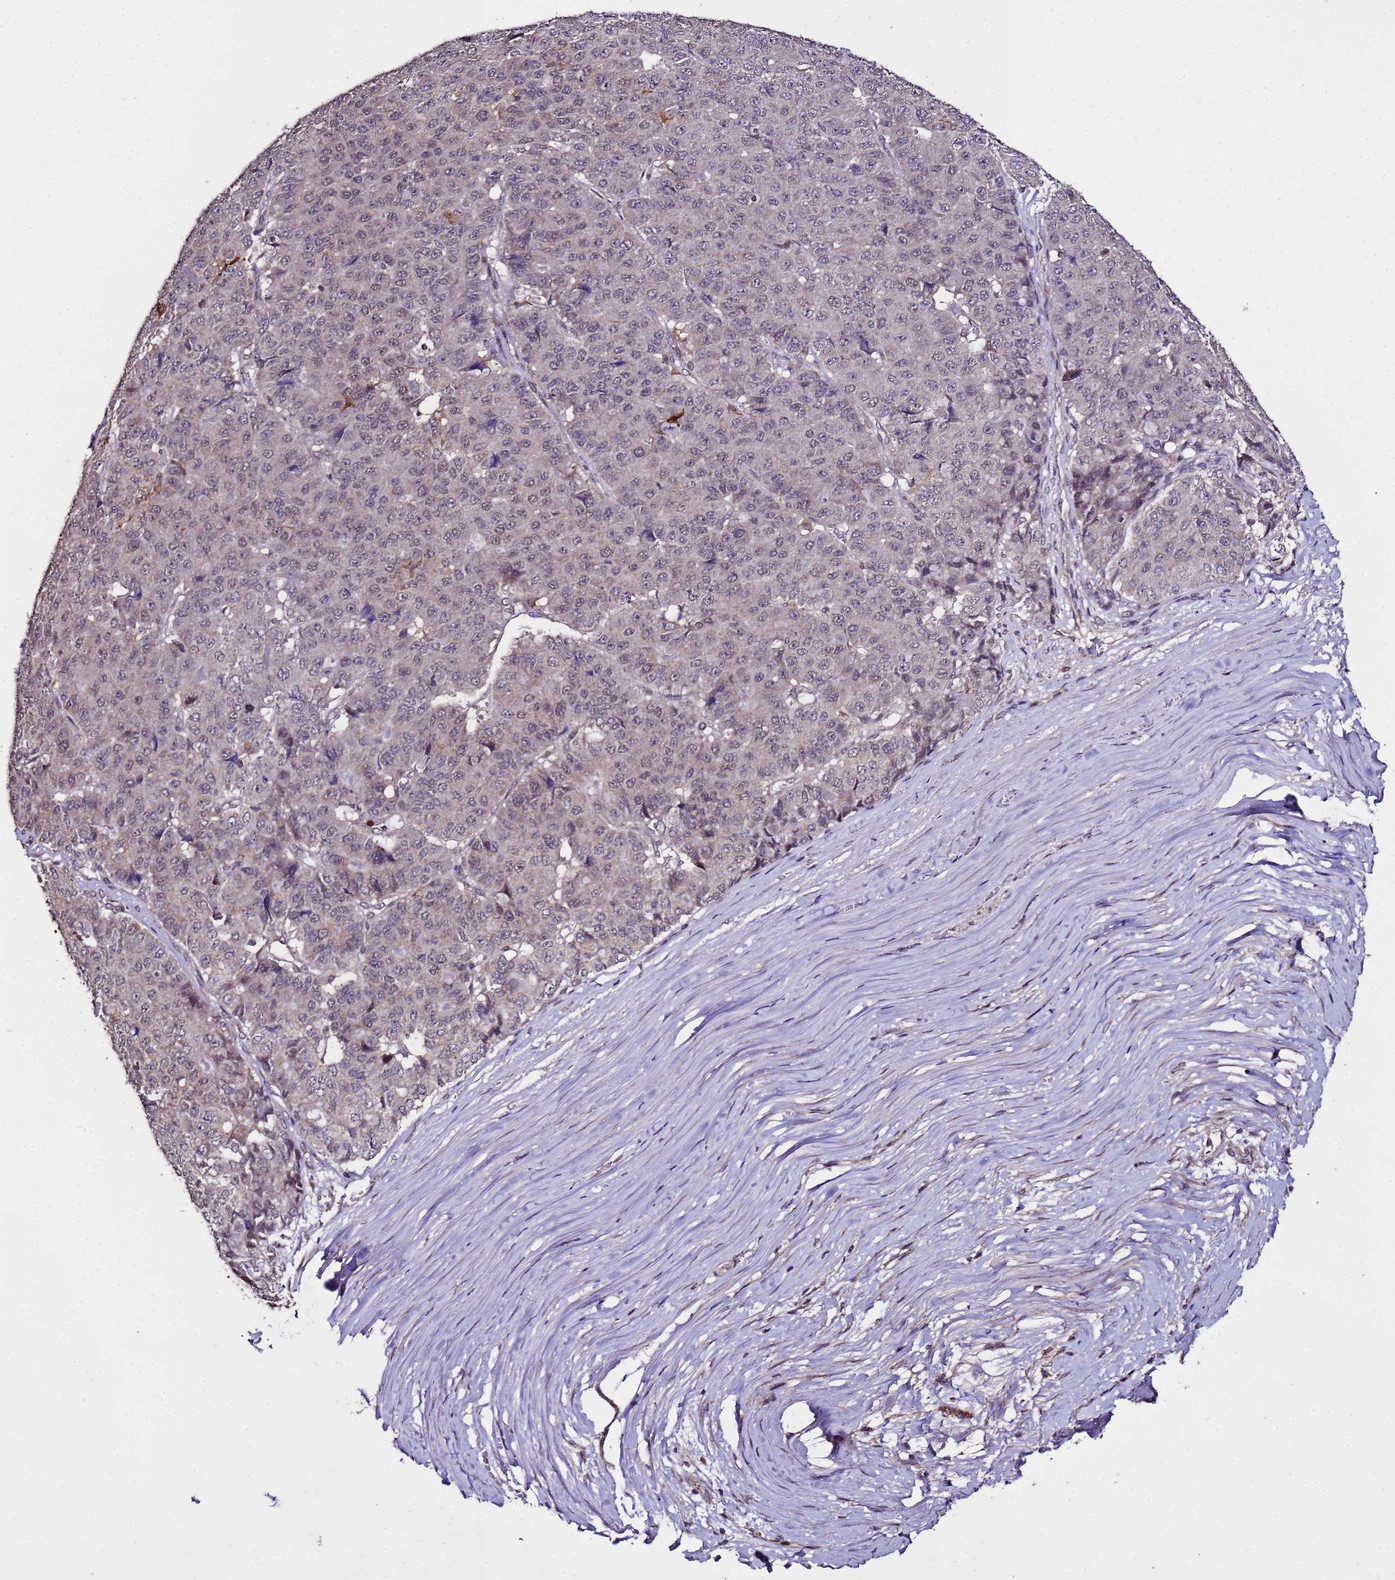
{"staining": {"intensity": "weak", "quantity": "25%-75%", "location": "cytoplasmic/membranous,nuclear"}, "tissue": "pancreatic cancer", "cell_type": "Tumor cells", "image_type": "cancer", "snomed": [{"axis": "morphology", "description": "Adenocarcinoma, NOS"}, {"axis": "topography", "description": "Pancreas"}], "caption": "Human adenocarcinoma (pancreatic) stained for a protein (brown) displays weak cytoplasmic/membranous and nuclear positive staining in about 25%-75% of tumor cells.", "gene": "ZNF329", "patient": {"sex": "male", "age": 50}}